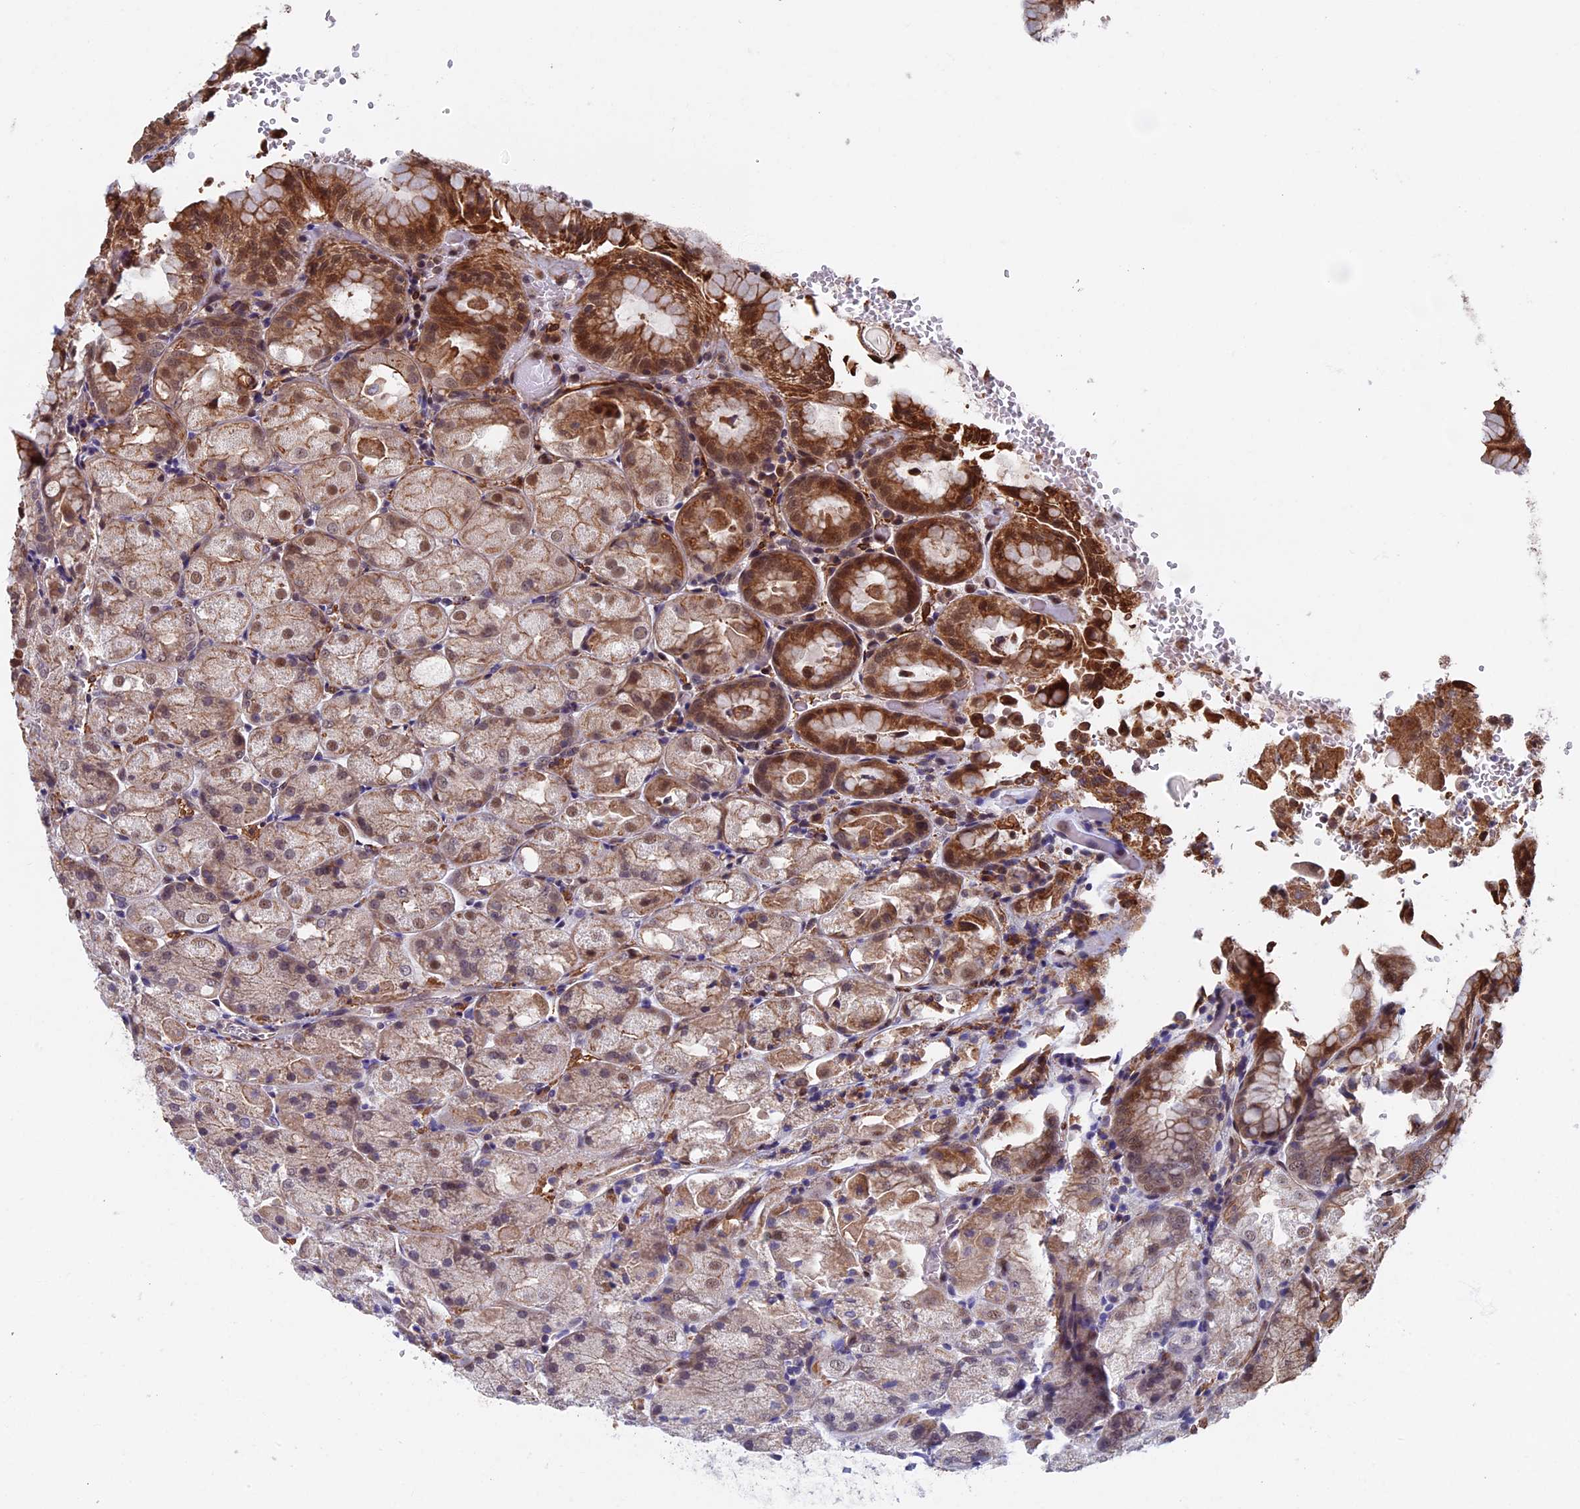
{"staining": {"intensity": "moderate", "quantity": ">75%", "location": "cytoplasmic/membranous,nuclear"}, "tissue": "stomach", "cell_type": "Glandular cells", "image_type": "normal", "snomed": [{"axis": "morphology", "description": "Normal tissue, NOS"}, {"axis": "topography", "description": "Stomach, upper"}, {"axis": "topography", "description": "Stomach, lower"}], "caption": "Stomach stained with DAB IHC reveals medium levels of moderate cytoplasmic/membranous,nuclear expression in approximately >75% of glandular cells. (Stains: DAB in brown, nuclei in blue, Microscopy: brightfield microscopy at high magnification).", "gene": "CTDP1", "patient": {"sex": "male", "age": 62}}